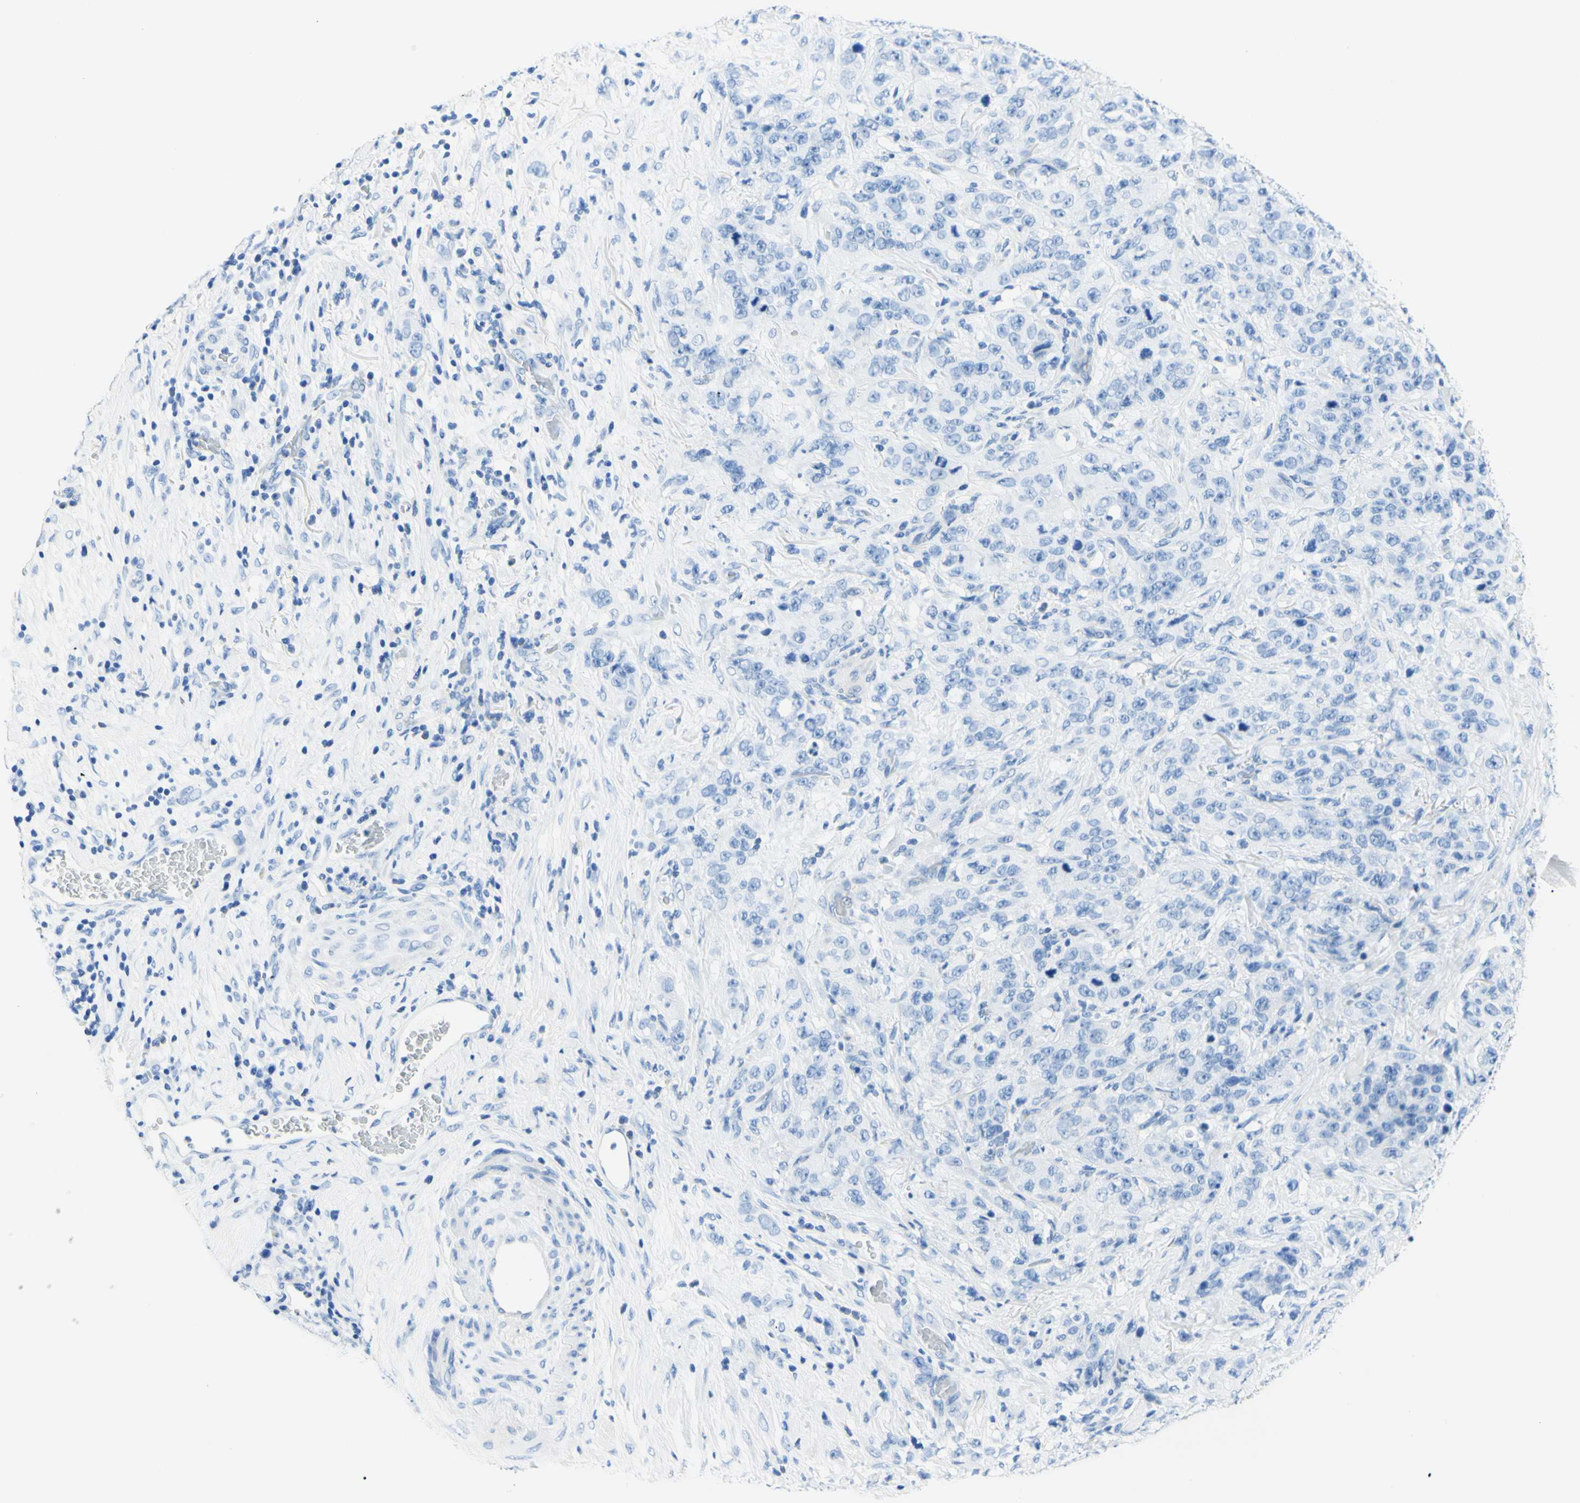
{"staining": {"intensity": "negative", "quantity": "none", "location": "none"}, "tissue": "stomach cancer", "cell_type": "Tumor cells", "image_type": "cancer", "snomed": [{"axis": "morphology", "description": "Adenocarcinoma, NOS"}, {"axis": "topography", "description": "Stomach"}], "caption": "Stomach cancer was stained to show a protein in brown. There is no significant expression in tumor cells.", "gene": "MYH2", "patient": {"sex": "male", "age": 48}}